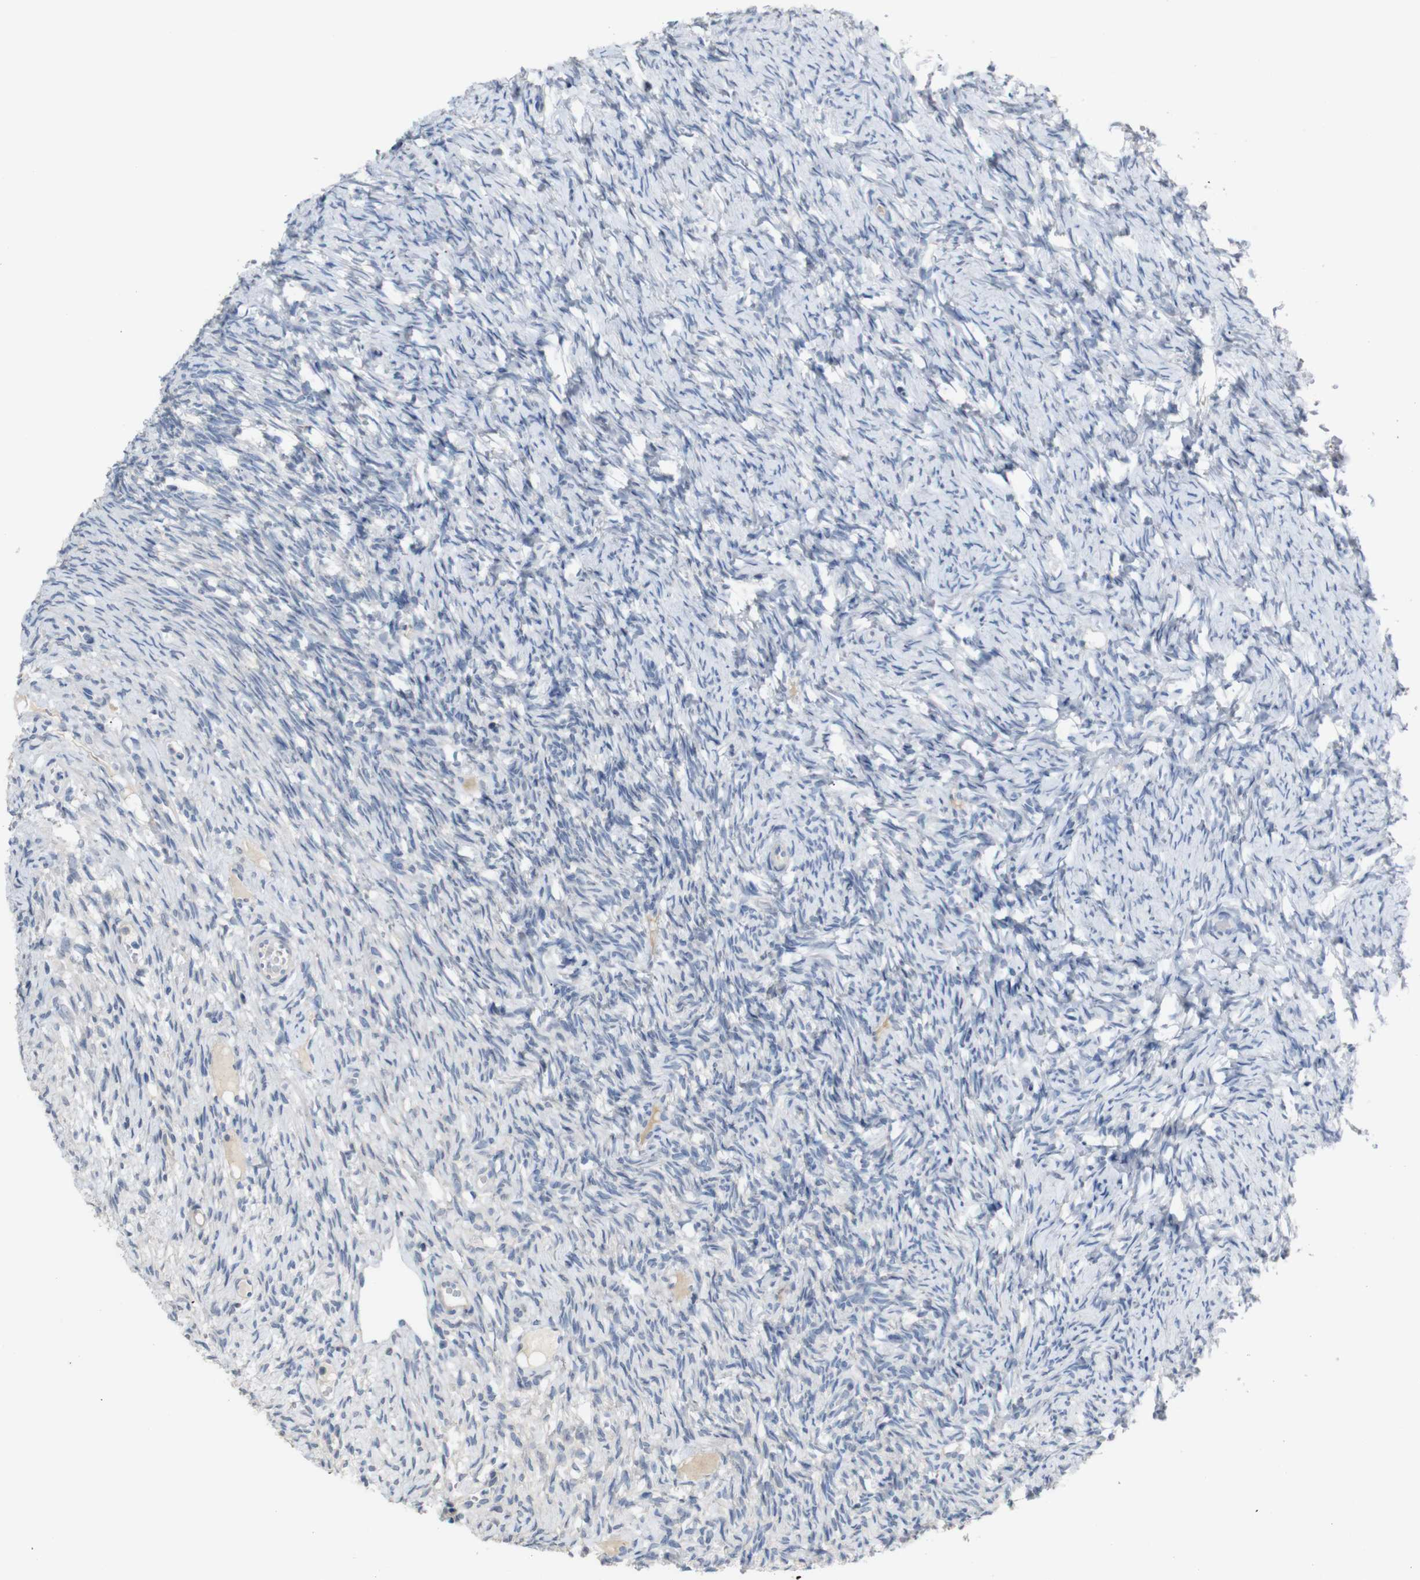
{"staining": {"intensity": "negative", "quantity": "none", "location": "none"}, "tissue": "ovary", "cell_type": "Follicle cells", "image_type": "normal", "snomed": [{"axis": "morphology", "description": "Normal tissue, NOS"}, {"axis": "topography", "description": "Ovary"}], "caption": "Follicle cells are negative for protein expression in unremarkable human ovary. Brightfield microscopy of immunohistochemistry (IHC) stained with DAB (3,3'-diaminobenzidine) (brown) and hematoxylin (blue), captured at high magnification.", "gene": "CHRM5", "patient": {"sex": "female", "age": 33}}